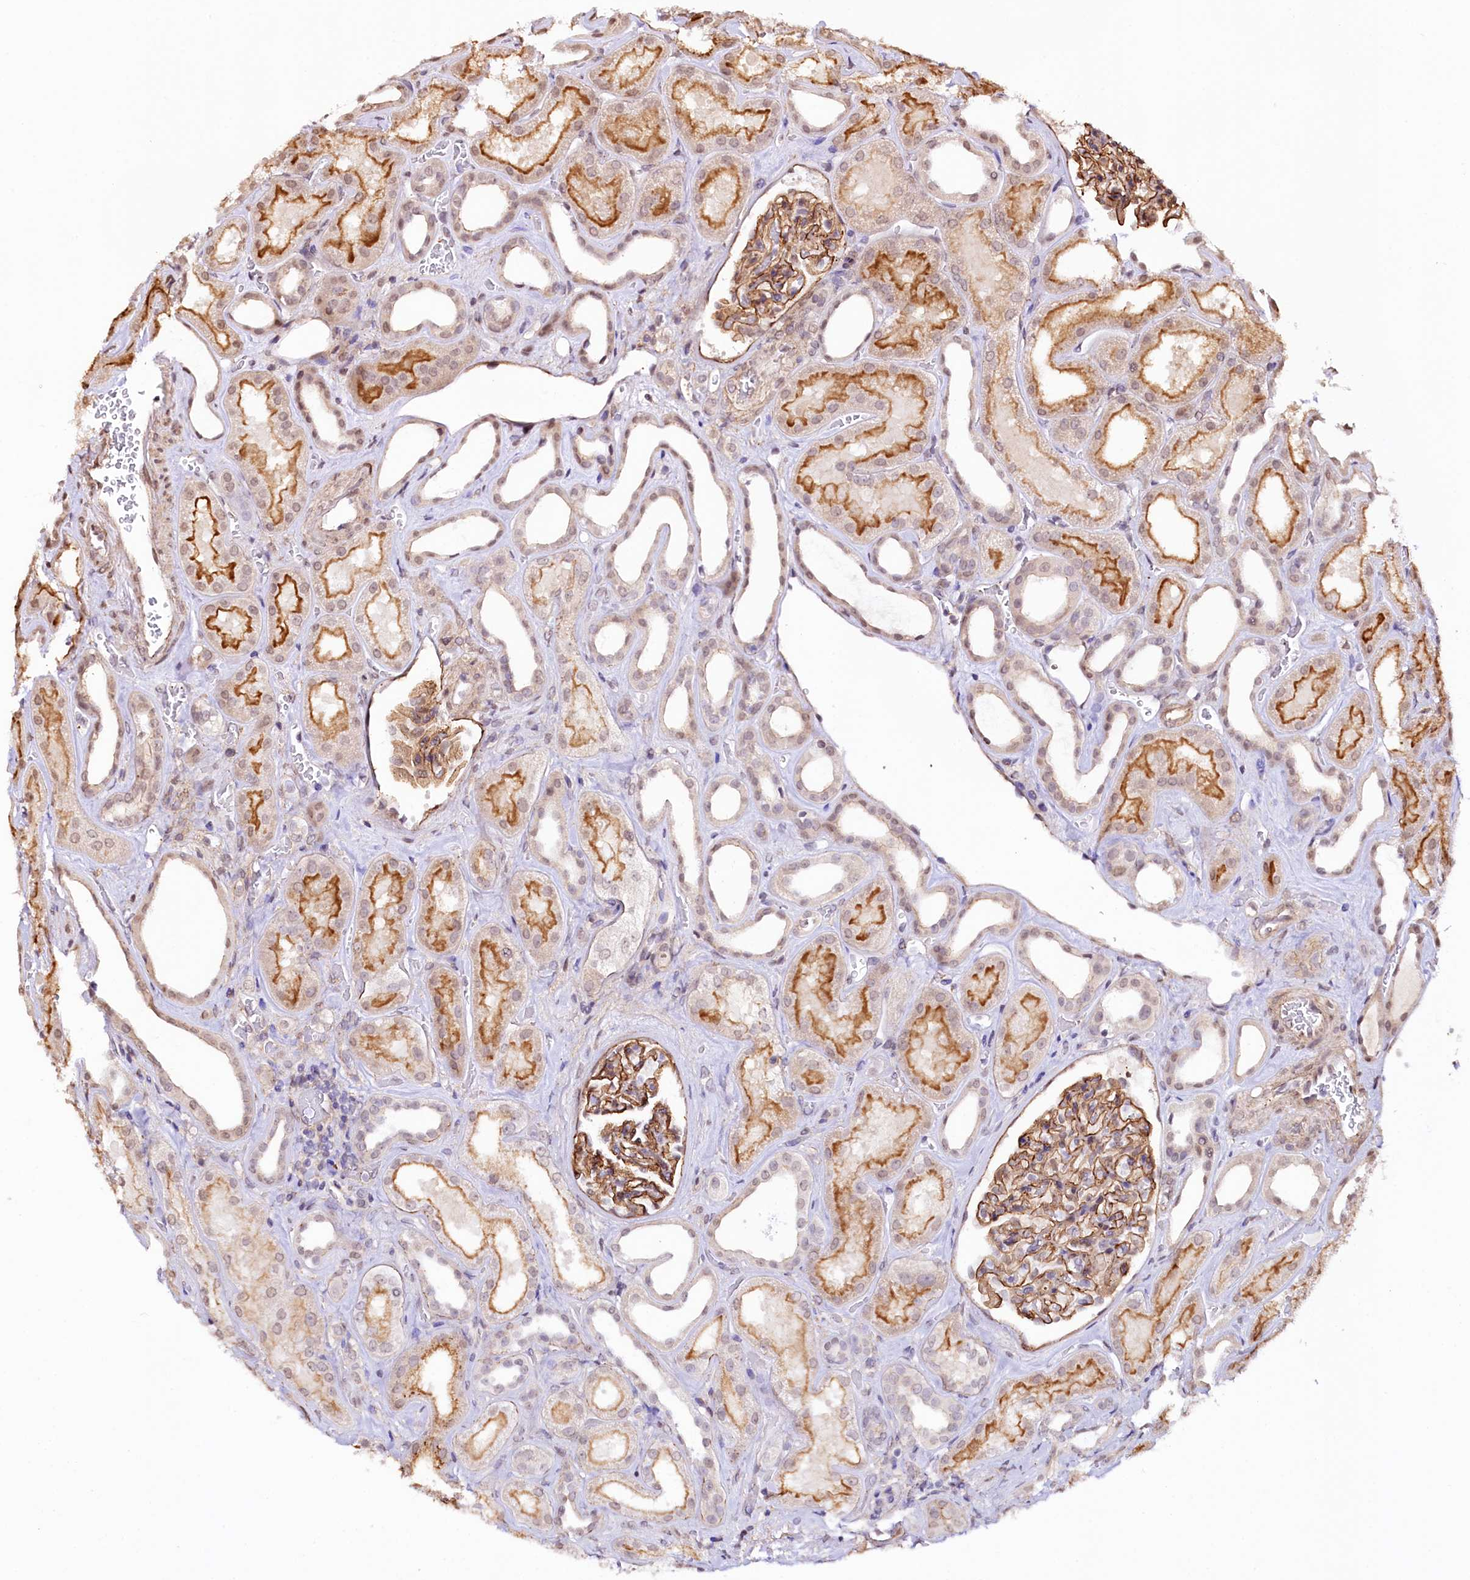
{"staining": {"intensity": "moderate", "quantity": ">75%", "location": "cytoplasmic/membranous"}, "tissue": "kidney", "cell_type": "Cells in glomeruli", "image_type": "normal", "snomed": [{"axis": "morphology", "description": "Normal tissue, NOS"}, {"axis": "morphology", "description": "Adenocarcinoma, NOS"}, {"axis": "topography", "description": "Kidney"}], "caption": "Immunohistochemical staining of unremarkable human kidney shows medium levels of moderate cytoplasmic/membranous positivity in approximately >75% of cells in glomeruli. The protein is stained brown, and the nuclei are stained in blue (DAB IHC with brightfield microscopy, high magnification).", "gene": "ST7", "patient": {"sex": "female", "age": 68}}